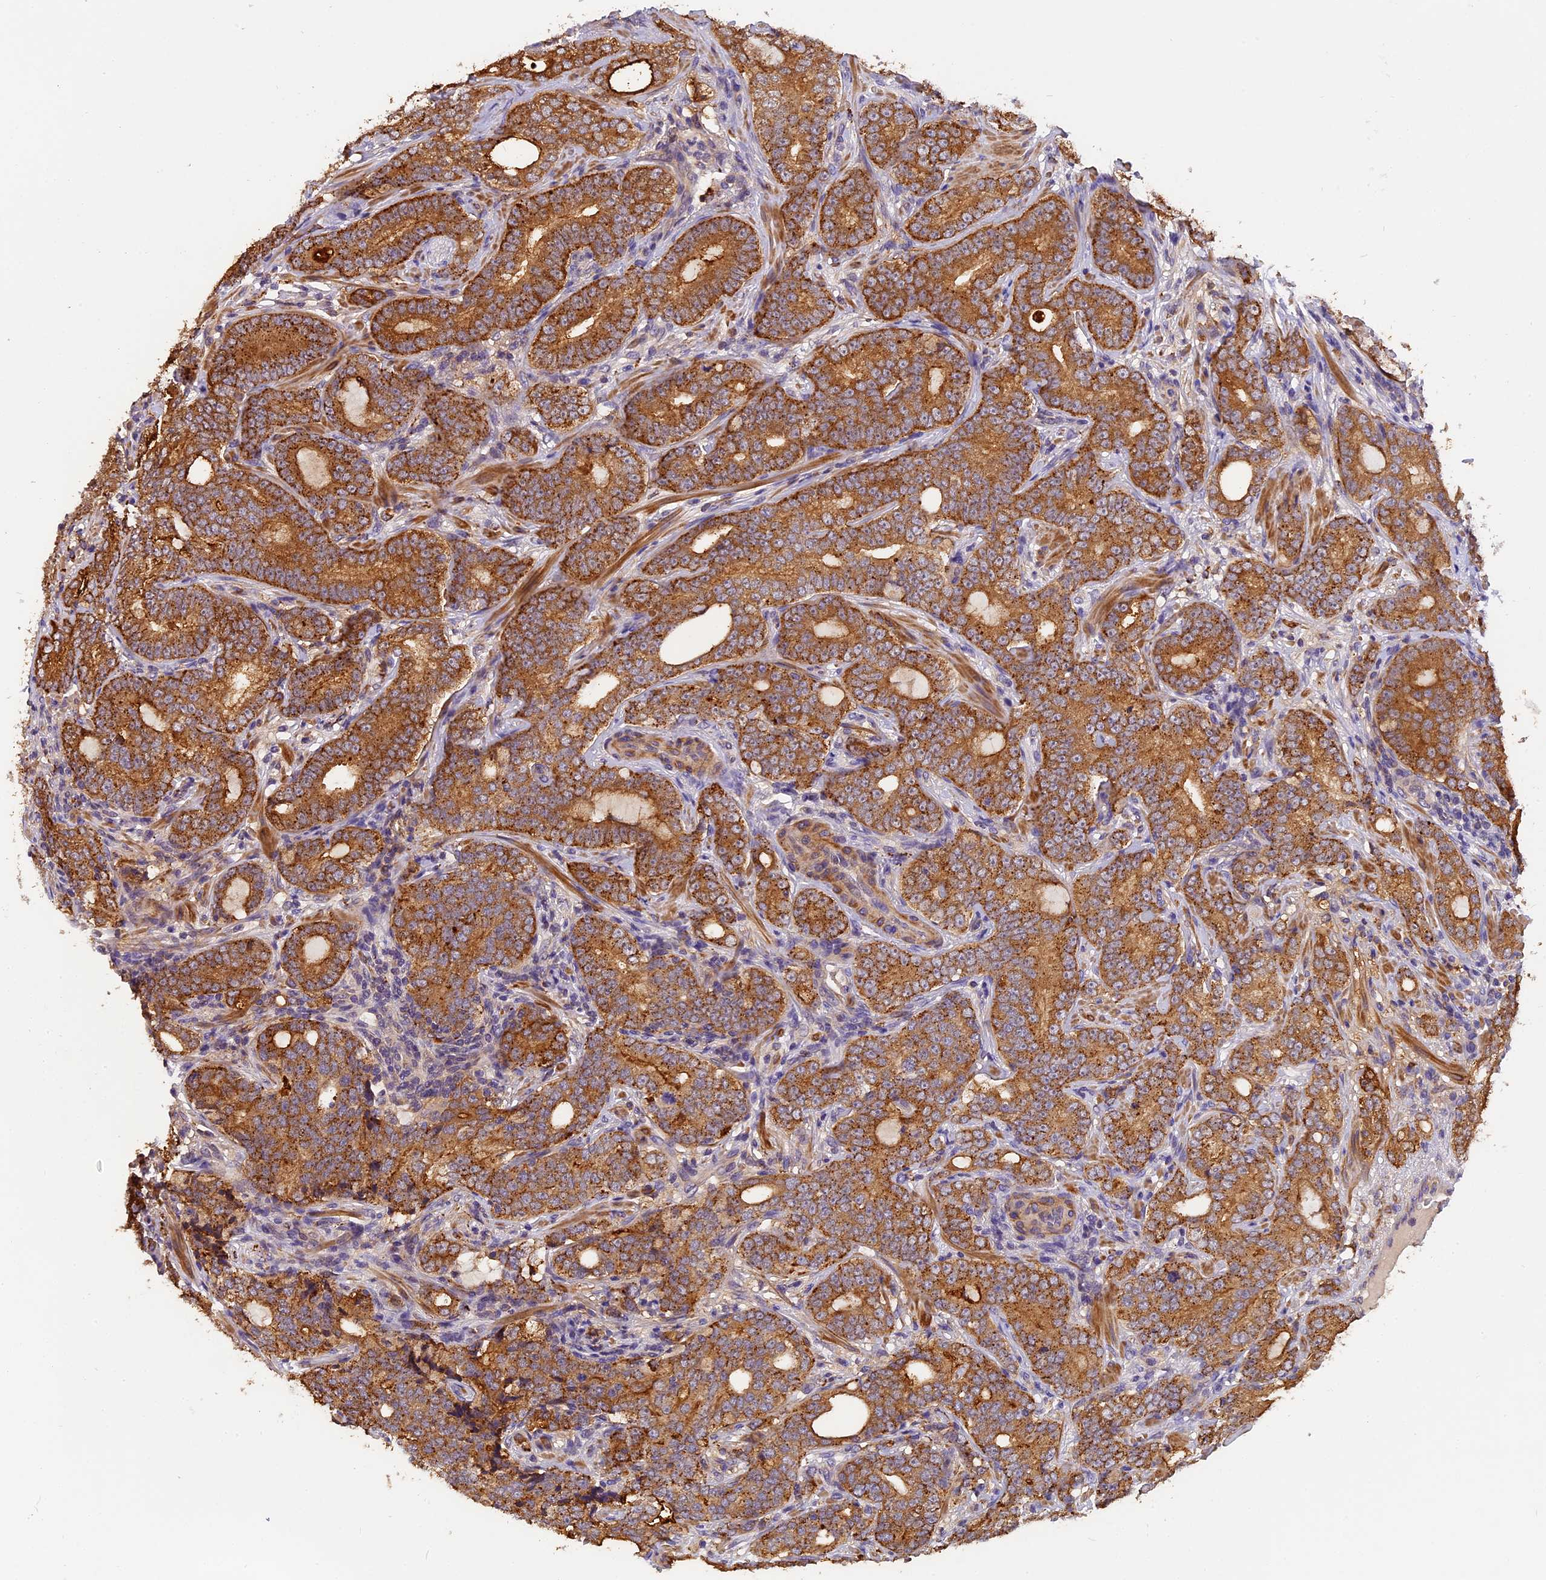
{"staining": {"intensity": "strong", "quantity": ">75%", "location": "cytoplasmic/membranous"}, "tissue": "prostate cancer", "cell_type": "Tumor cells", "image_type": "cancer", "snomed": [{"axis": "morphology", "description": "Adenocarcinoma, High grade"}, {"axis": "topography", "description": "Prostate"}], "caption": "Immunohistochemical staining of prostate cancer demonstrates high levels of strong cytoplasmic/membranous positivity in about >75% of tumor cells.", "gene": "COPE", "patient": {"sex": "male", "age": 64}}